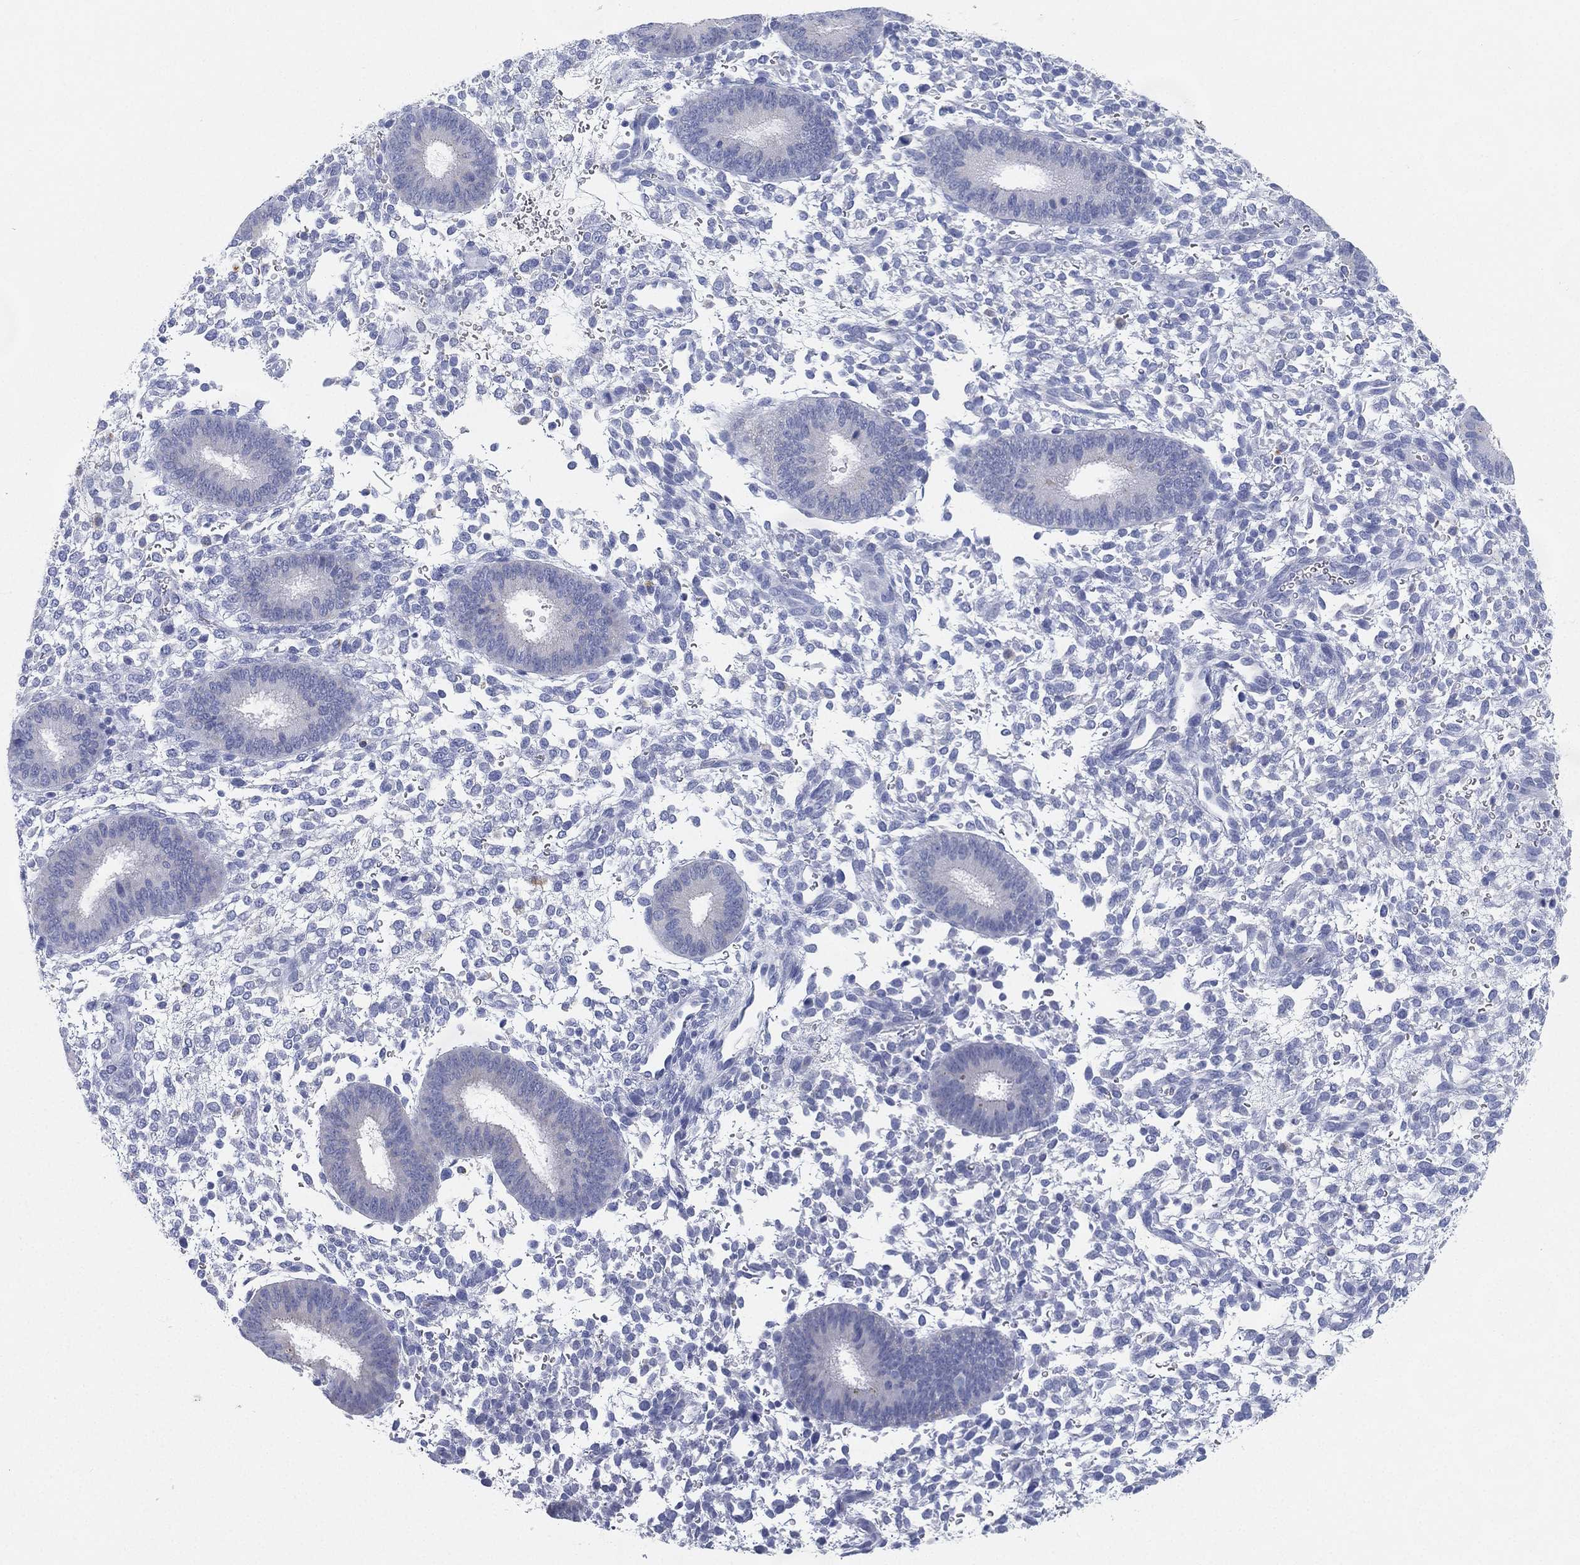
{"staining": {"intensity": "negative", "quantity": "none", "location": "none"}, "tissue": "endometrium", "cell_type": "Cells in endometrial stroma", "image_type": "normal", "snomed": [{"axis": "morphology", "description": "Normal tissue, NOS"}, {"axis": "topography", "description": "Endometrium"}], "caption": "This micrograph is of benign endometrium stained with immunohistochemistry to label a protein in brown with the nuclei are counter-stained blue. There is no expression in cells in endometrial stroma. (Stains: DAB (3,3'-diaminobenzidine) IHC with hematoxylin counter stain, Microscopy: brightfield microscopy at high magnification).", "gene": "GPR61", "patient": {"sex": "female", "age": 39}}